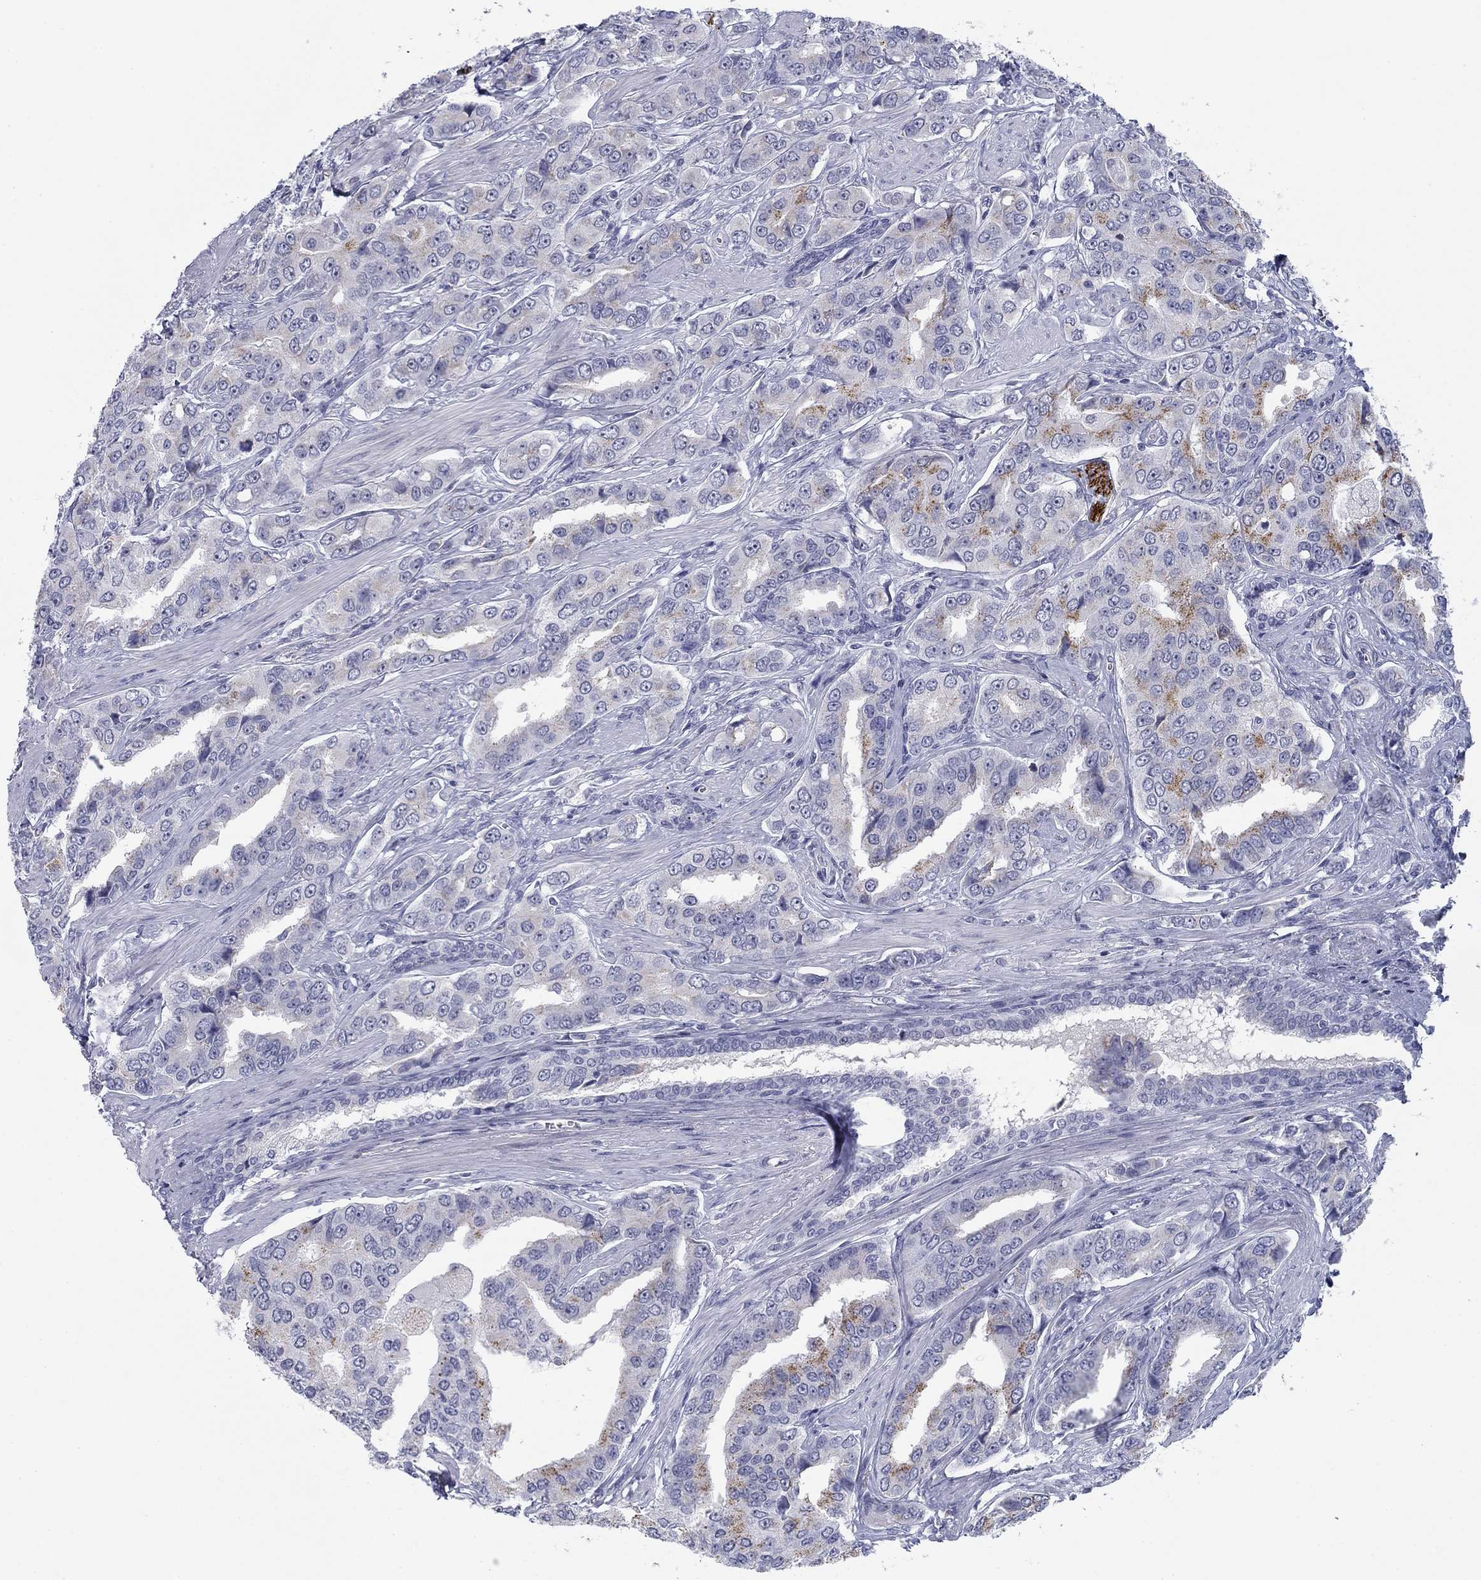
{"staining": {"intensity": "weak", "quantity": "<25%", "location": "cytoplasmic/membranous"}, "tissue": "prostate cancer", "cell_type": "Tumor cells", "image_type": "cancer", "snomed": [{"axis": "morphology", "description": "Adenocarcinoma, NOS"}, {"axis": "topography", "description": "Prostate and seminal vesicle, NOS"}, {"axis": "topography", "description": "Prostate"}], "caption": "A high-resolution image shows immunohistochemistry (IHC) staining of adenocarcinoma (prostate), which reveals no significant positivity in tumor cells.", "gene": "PRPH", "patient": {"sex": "male", "age": 69}}